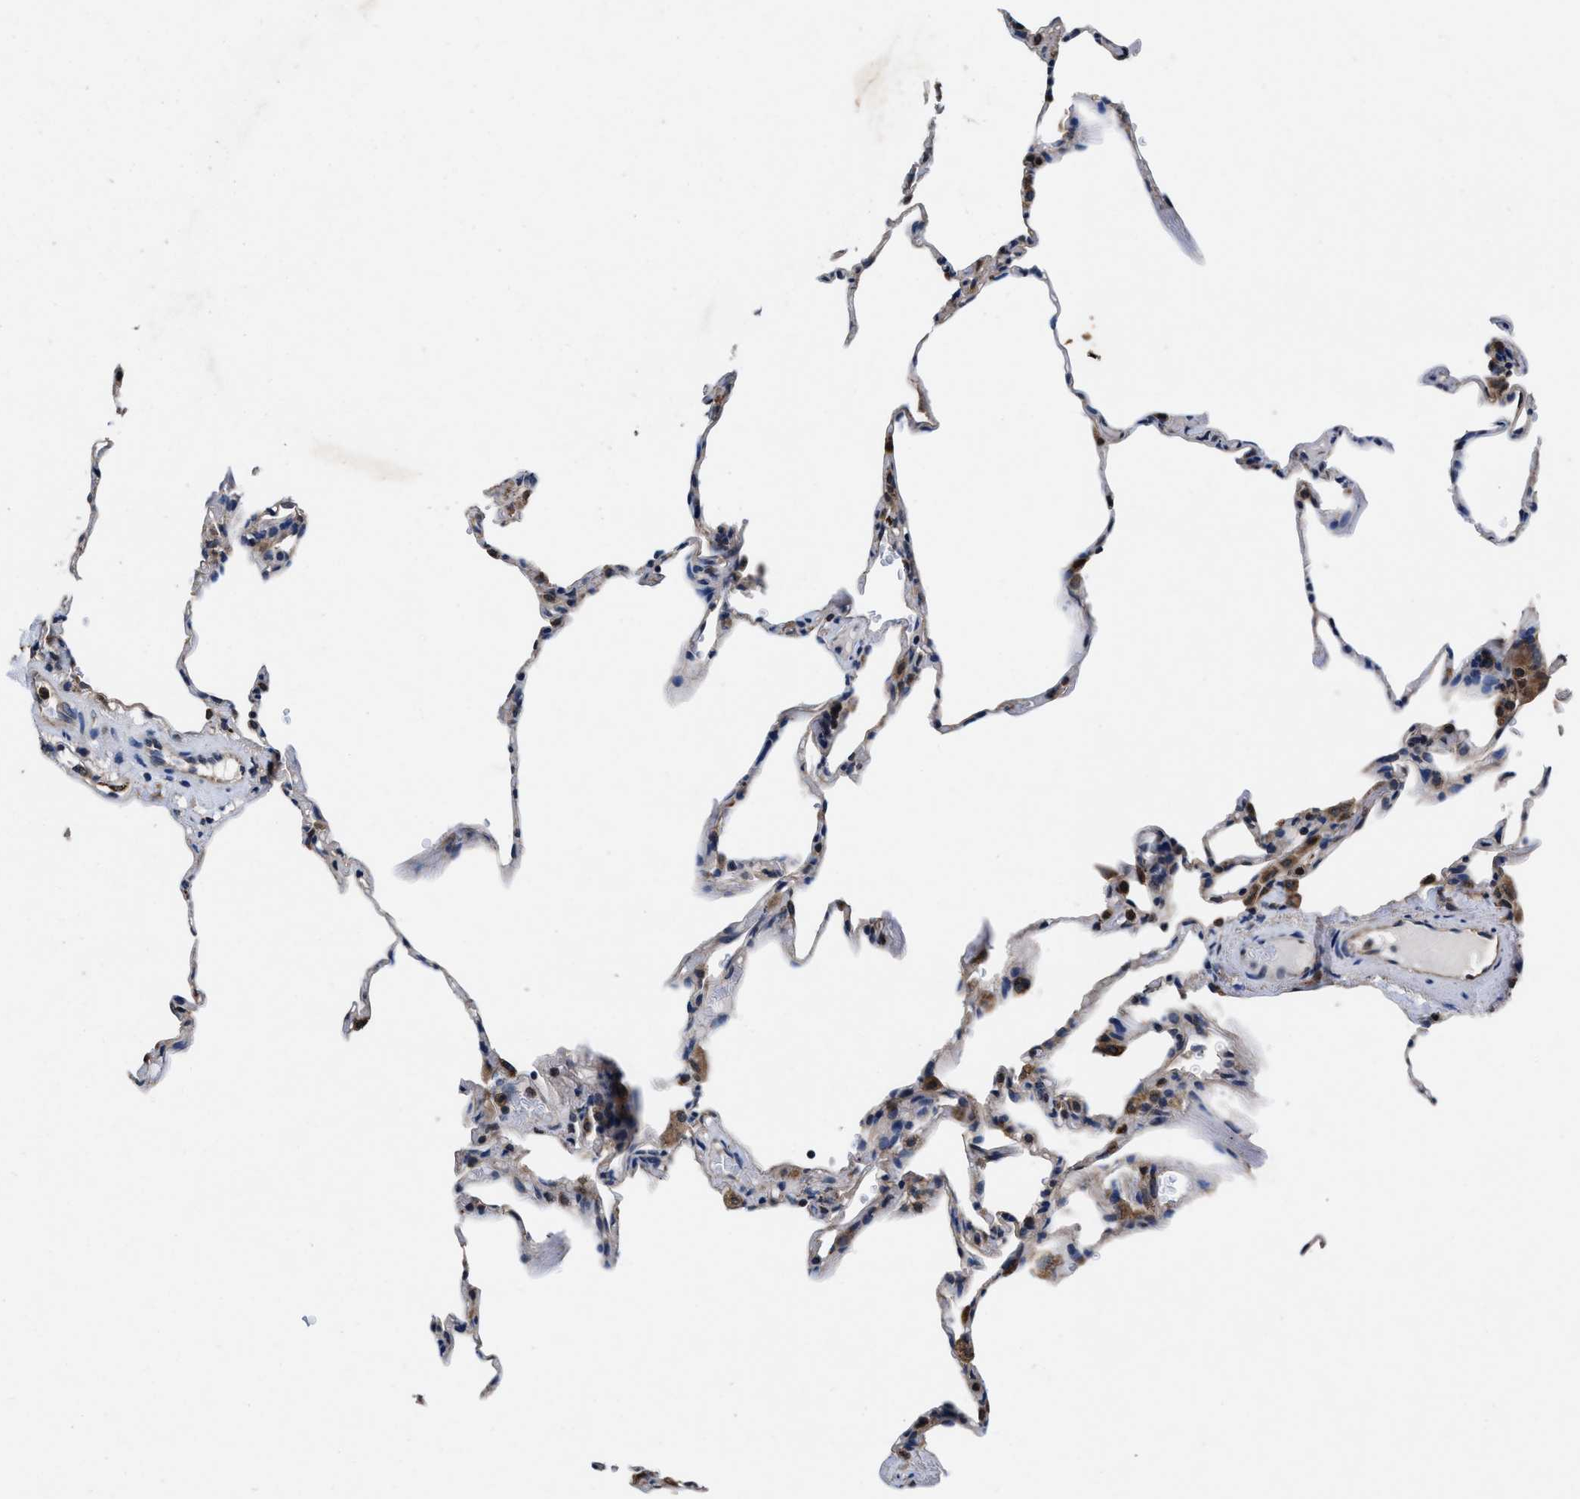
{"staining": {"intensity": "moderate", "quantity": ">75%", "location": "cytoplasmic/membranous"}, "tissue": "lung", "cell_type": "Alveolar cells", "image_type": "normal", "snomed": [{"axis": "morphology", "description": "Normal tissue, NOS"}, {"axis": "topography", "description": "Lung"}], "caption": "Moderate cytoplasmic/membranous positivity is identified in approximately >75% of alveolar cells in unremarkable lung.", "gene": "ACLY", "patient": {"sex": "male", "age": 59}}